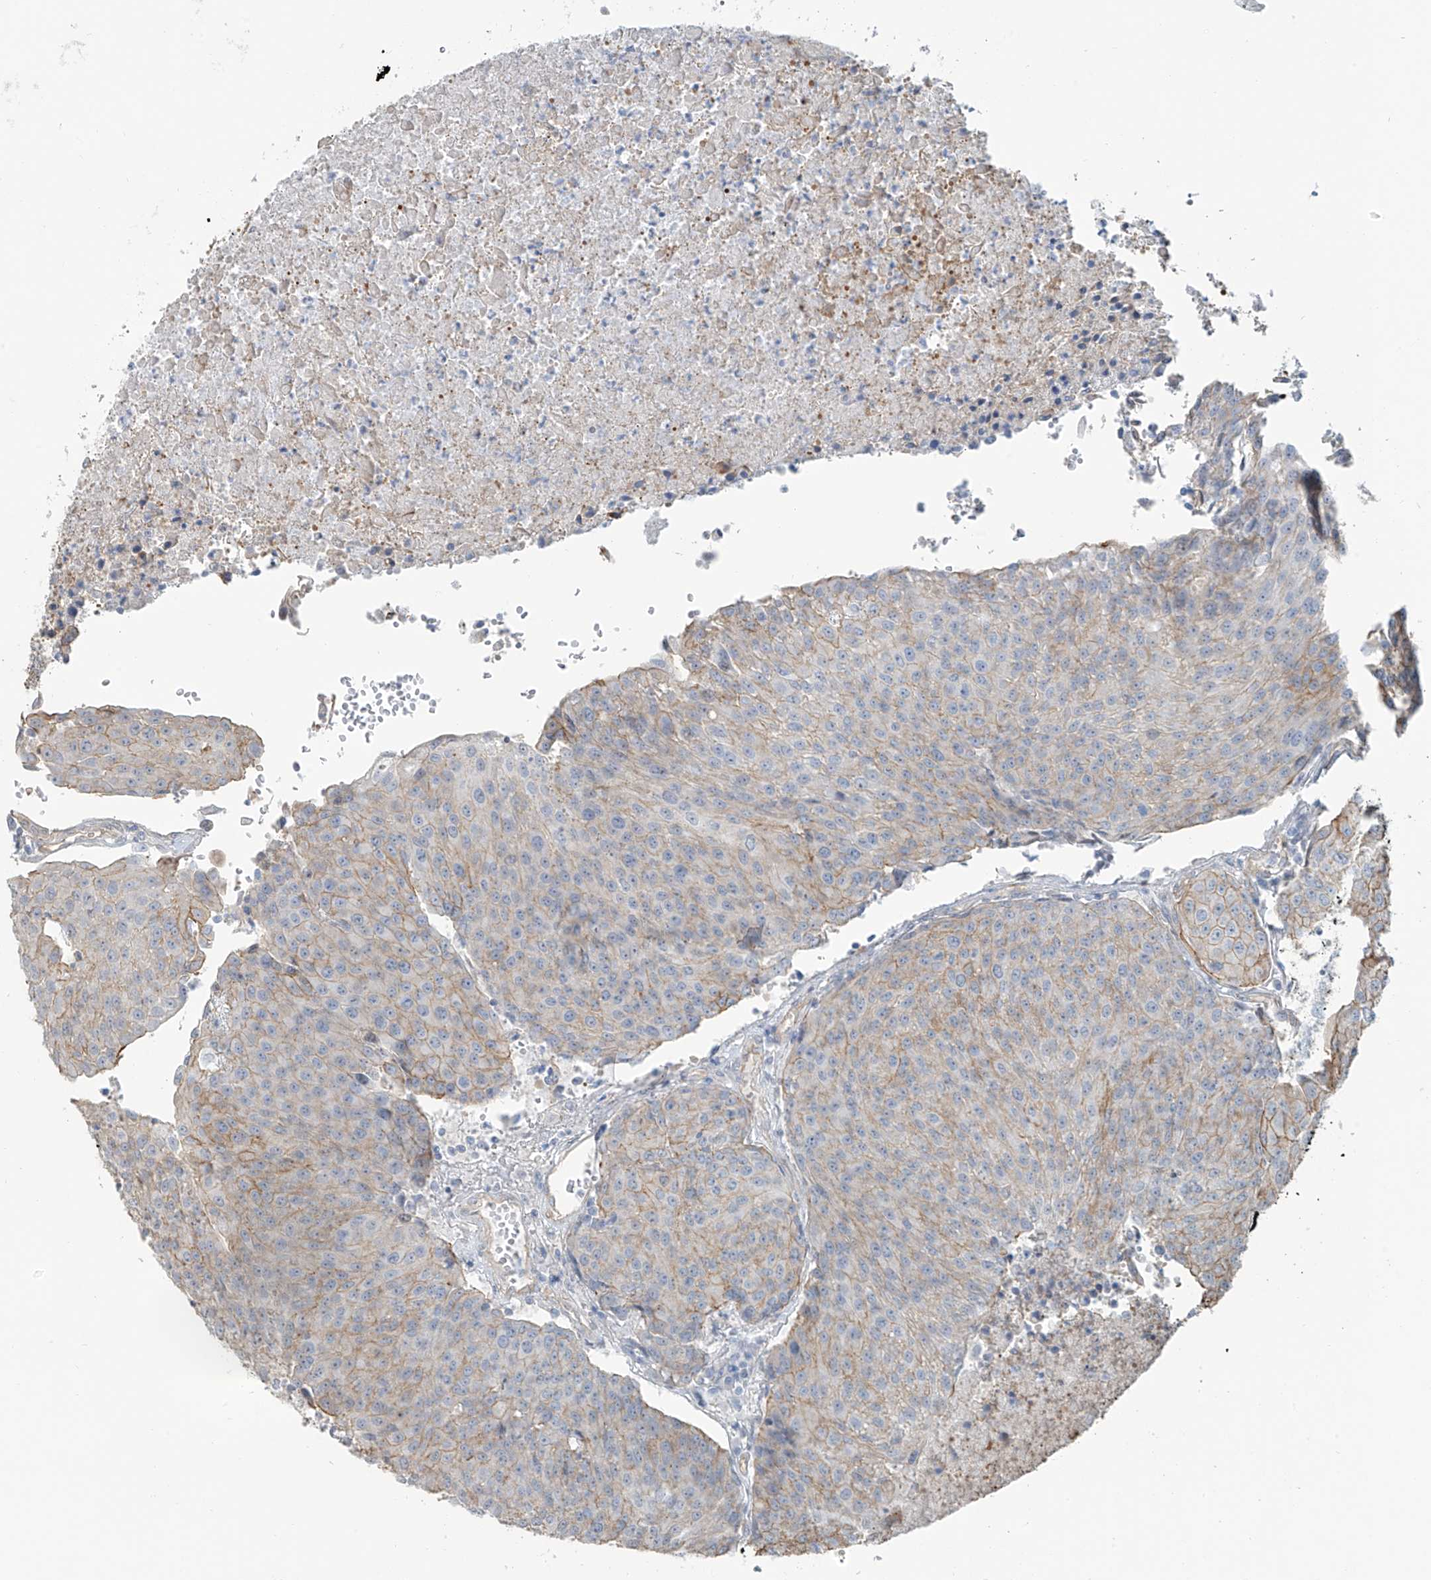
{"staining": {"intensity": "weak", "quantity": "25%-75%", "location": "cytoplasmic/membranous"}, "tissue": "urothelial cancer", "cell_type": "Tumor cells", "image_type": "cancer", "snomed": [{"axis": "morphology", "description": "Urothelial carcinoma, High grade"}, {"axis": "topography", "description": "Urinary bladder"}], "caption": "The immunohistochemical stain shows weak cytoplasmic/membranous expression in tumor cells of urothelial carcinoma (high-grade) tissue. (DAB IHC, brown staining for protein, blue staining for nuclei).", "gene": "TUBE1", "patient": {"sex": "female", "age": 85}}